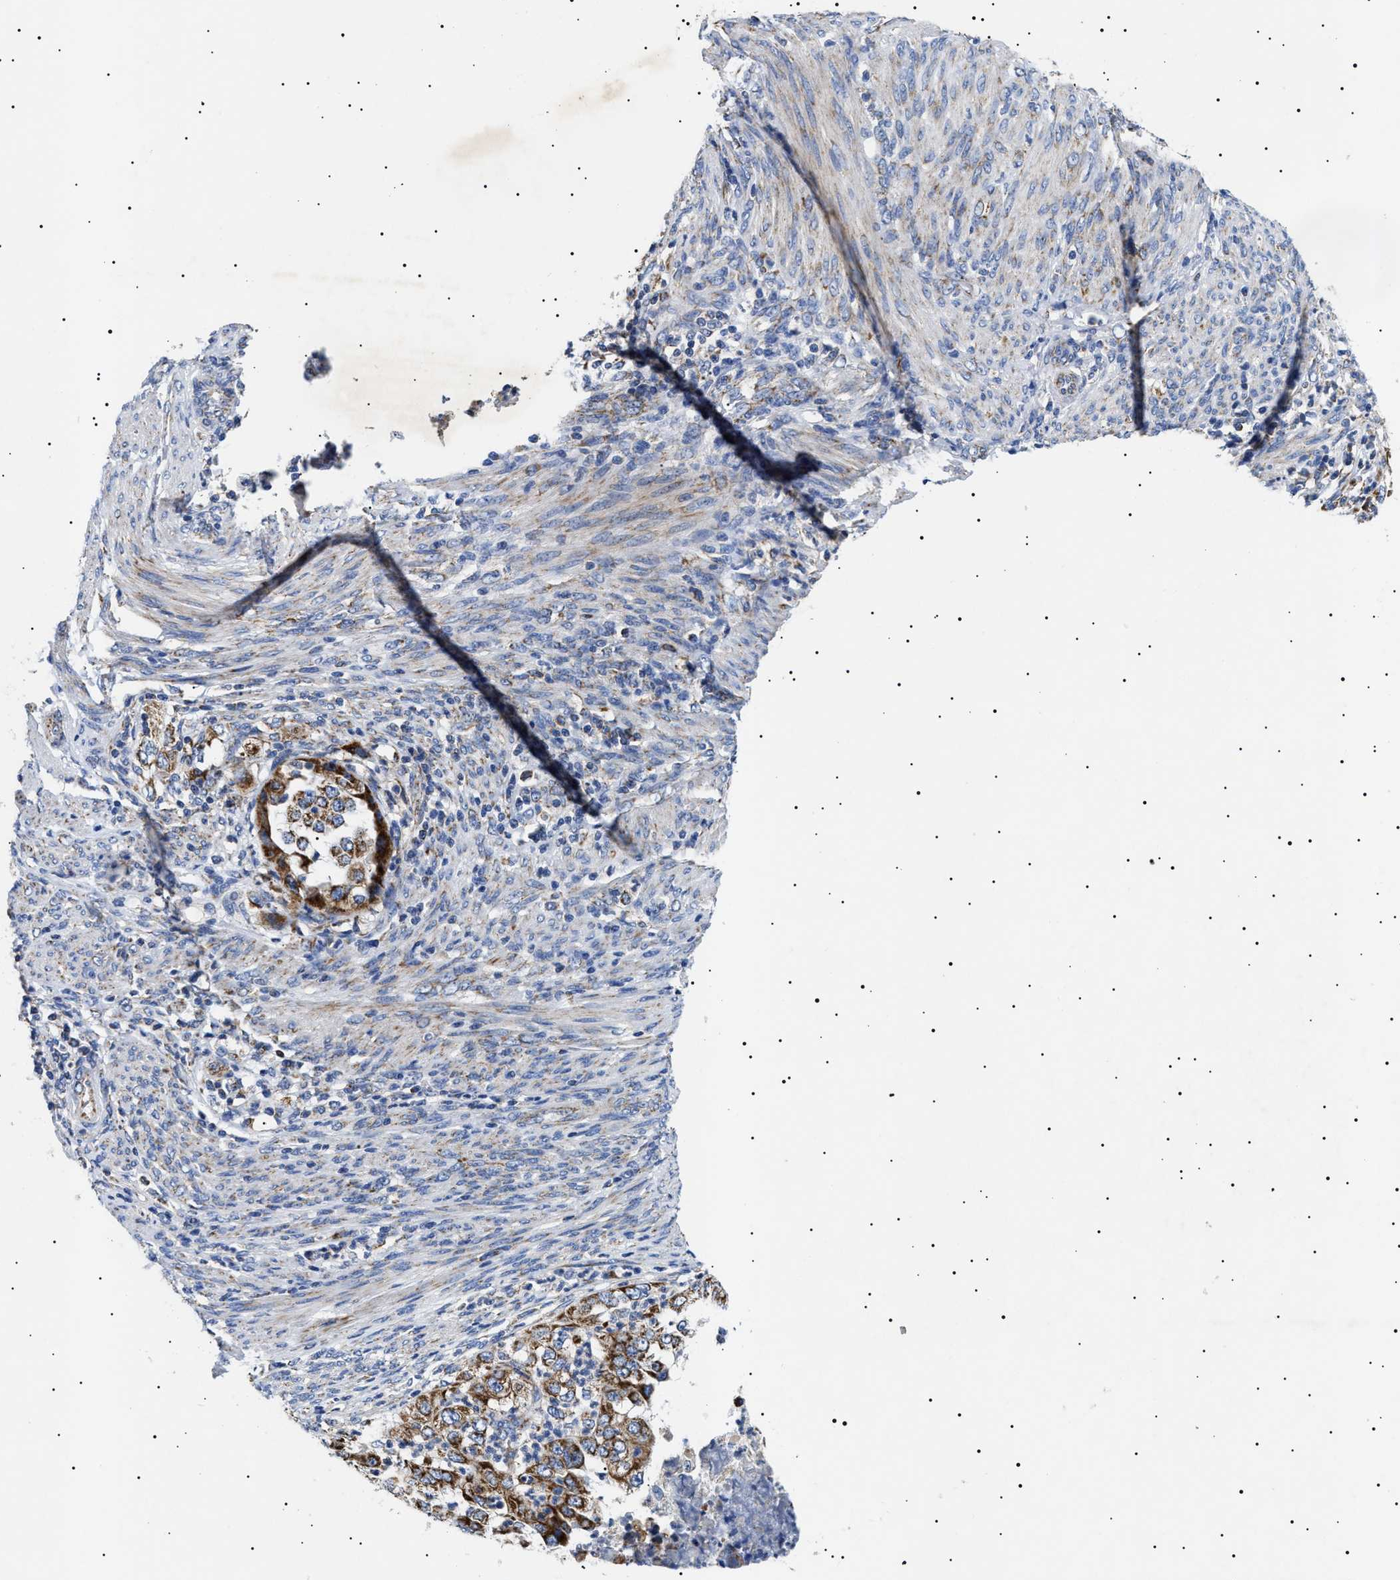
{"staining": {"intensity": "strong", "quantity": ">75%", "location": "cytoplasmic/membranous"}, "tissue": "endometrial cancer", "cell_type": "Tumor cells", "image_type": "cancer", "snomed": [{"axis": "morphology", "description": "Adenocarcinoma, NOS"}, {"axis": "topography", "description": "Endometrium"}], "caption": "The immunohistochemical stain shows strong cytoplasmic/membranous positivity in tumor cells of endometrial cancer (adenocarcinoma) tissue.", "gene": "CHRDL2", "patient": {"sex": "female", "age": 85}}